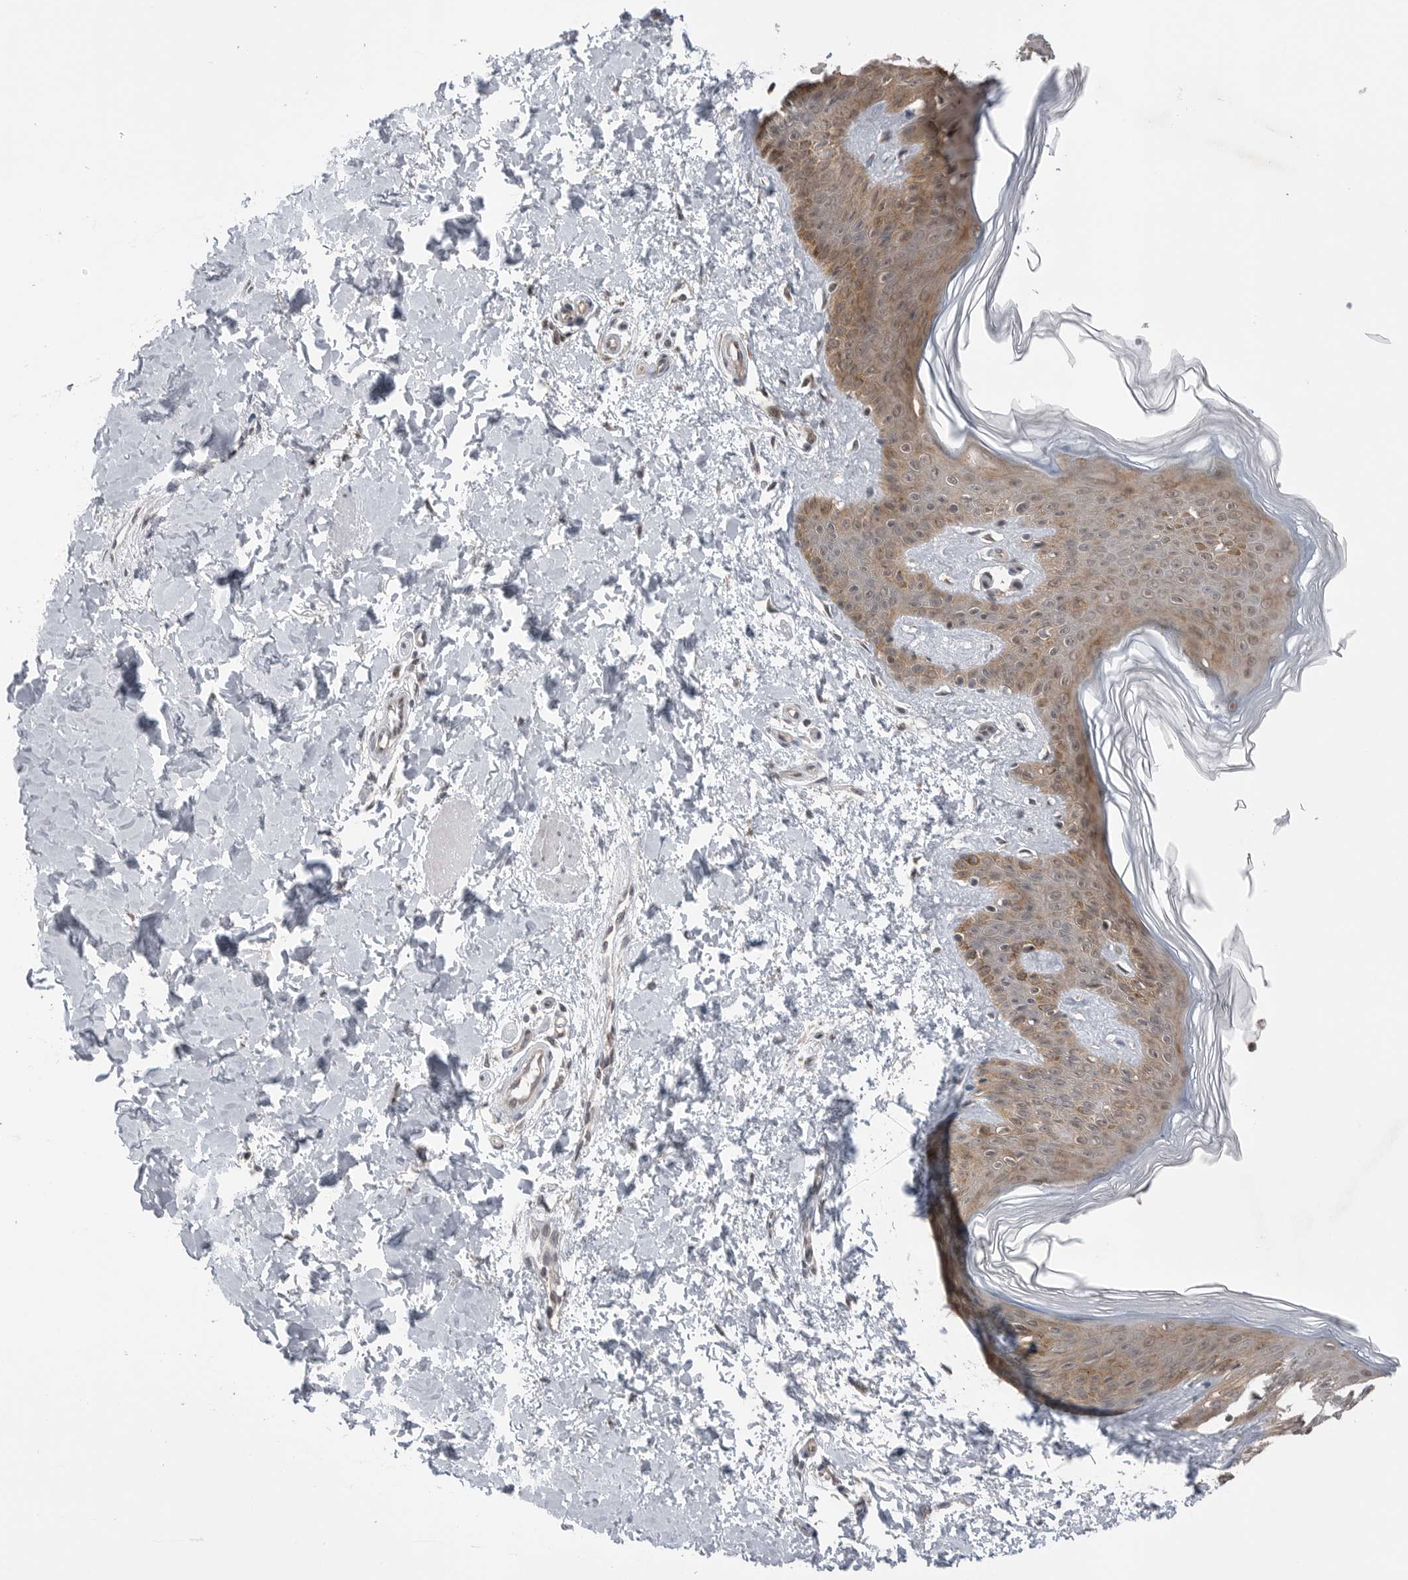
{"staining": {"intensity": "negative", "quantity": "none", "location": "none"}, "tissue": "skin", "cell_type": "Fibroblasts", "image_type": "normal", "snomed": [{"axis": "morphology", "description": "Normal tissue, NOS"}, {"axis": "morphology", "description": "Neoplasm, benign, NOS"}, {"axis": "topography", "description": "Skin"}, {"axis": "topography", "description": "Soft tissue"}], "caption": "IHC photomicrograph of benign skin: human skin stained with DAB exhibits no significant protein staining in fibroblasts. Brightfield microscopy of IHC stained with DAB (3,3'-diaminobenzidine) (brown) and hematoxylin (blue), captured at high magnification.", "gene": "NTAQ1", "patient": {"sex": "male", "age": 26}}